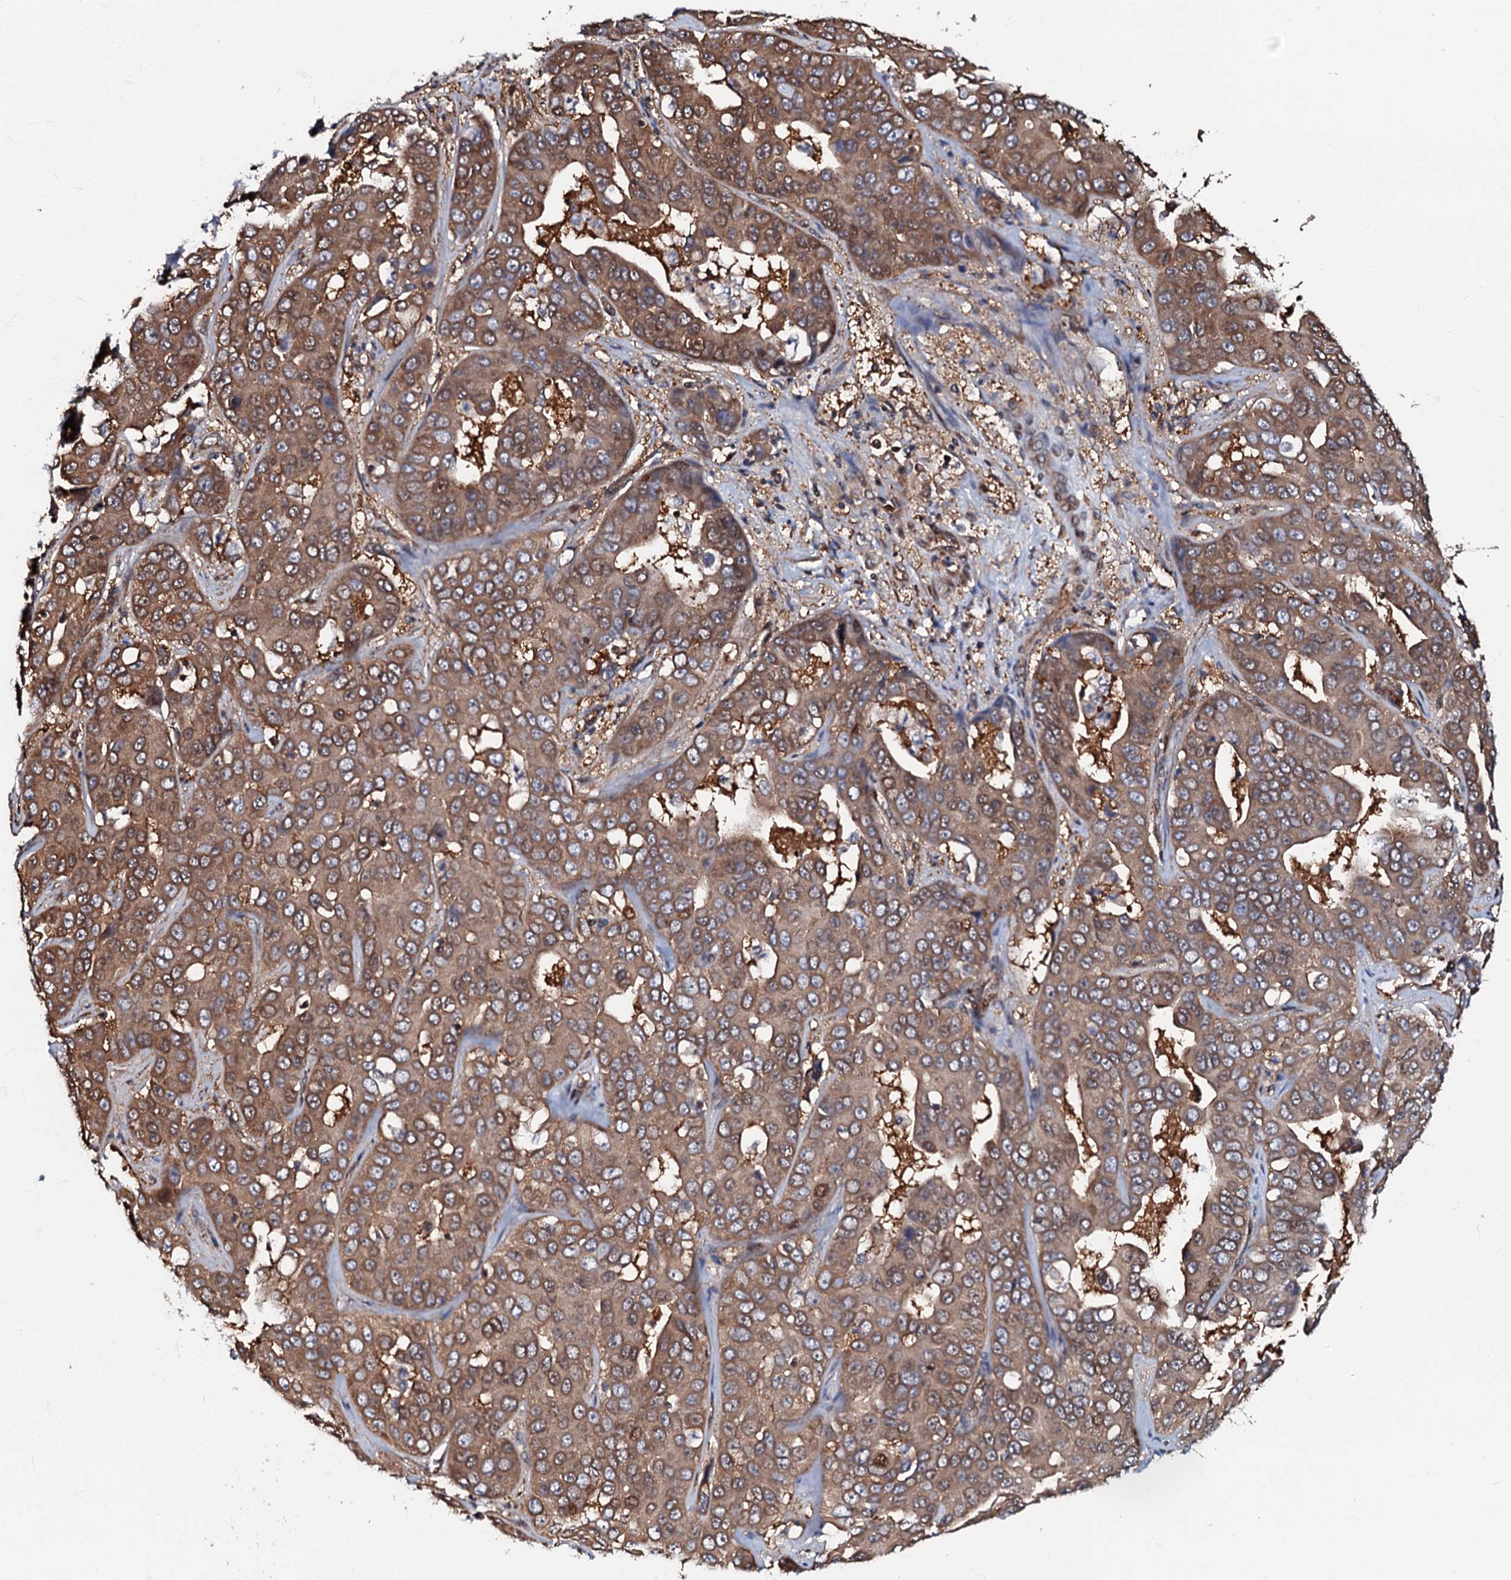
{"staining": {"intensity": "moderate", "quantity": ">75%", "location": "cytoplasmic/membranous,nuclear"}, "tissue": "liver cancer", "cell_type": "Tumor cells", "image_type": "cancer", "snomed": [{"axis": "morphology", "description": "Cholangiocarcinoma"}, {"axis": "topography", "description": "Liver"}], "caption": "Tumor cells exhibit medium levels of moderate cytoplasmic/membranous and nuclear staining in about >75% of cells in liver cancer (cholangiocarcinoma). Using DAB (brown) and hematoxylin (blue) stains, captured at high magnification using brightfield microscopy.", "gene": "OSBP", "patient": {"sex": "female", "age": 52}}